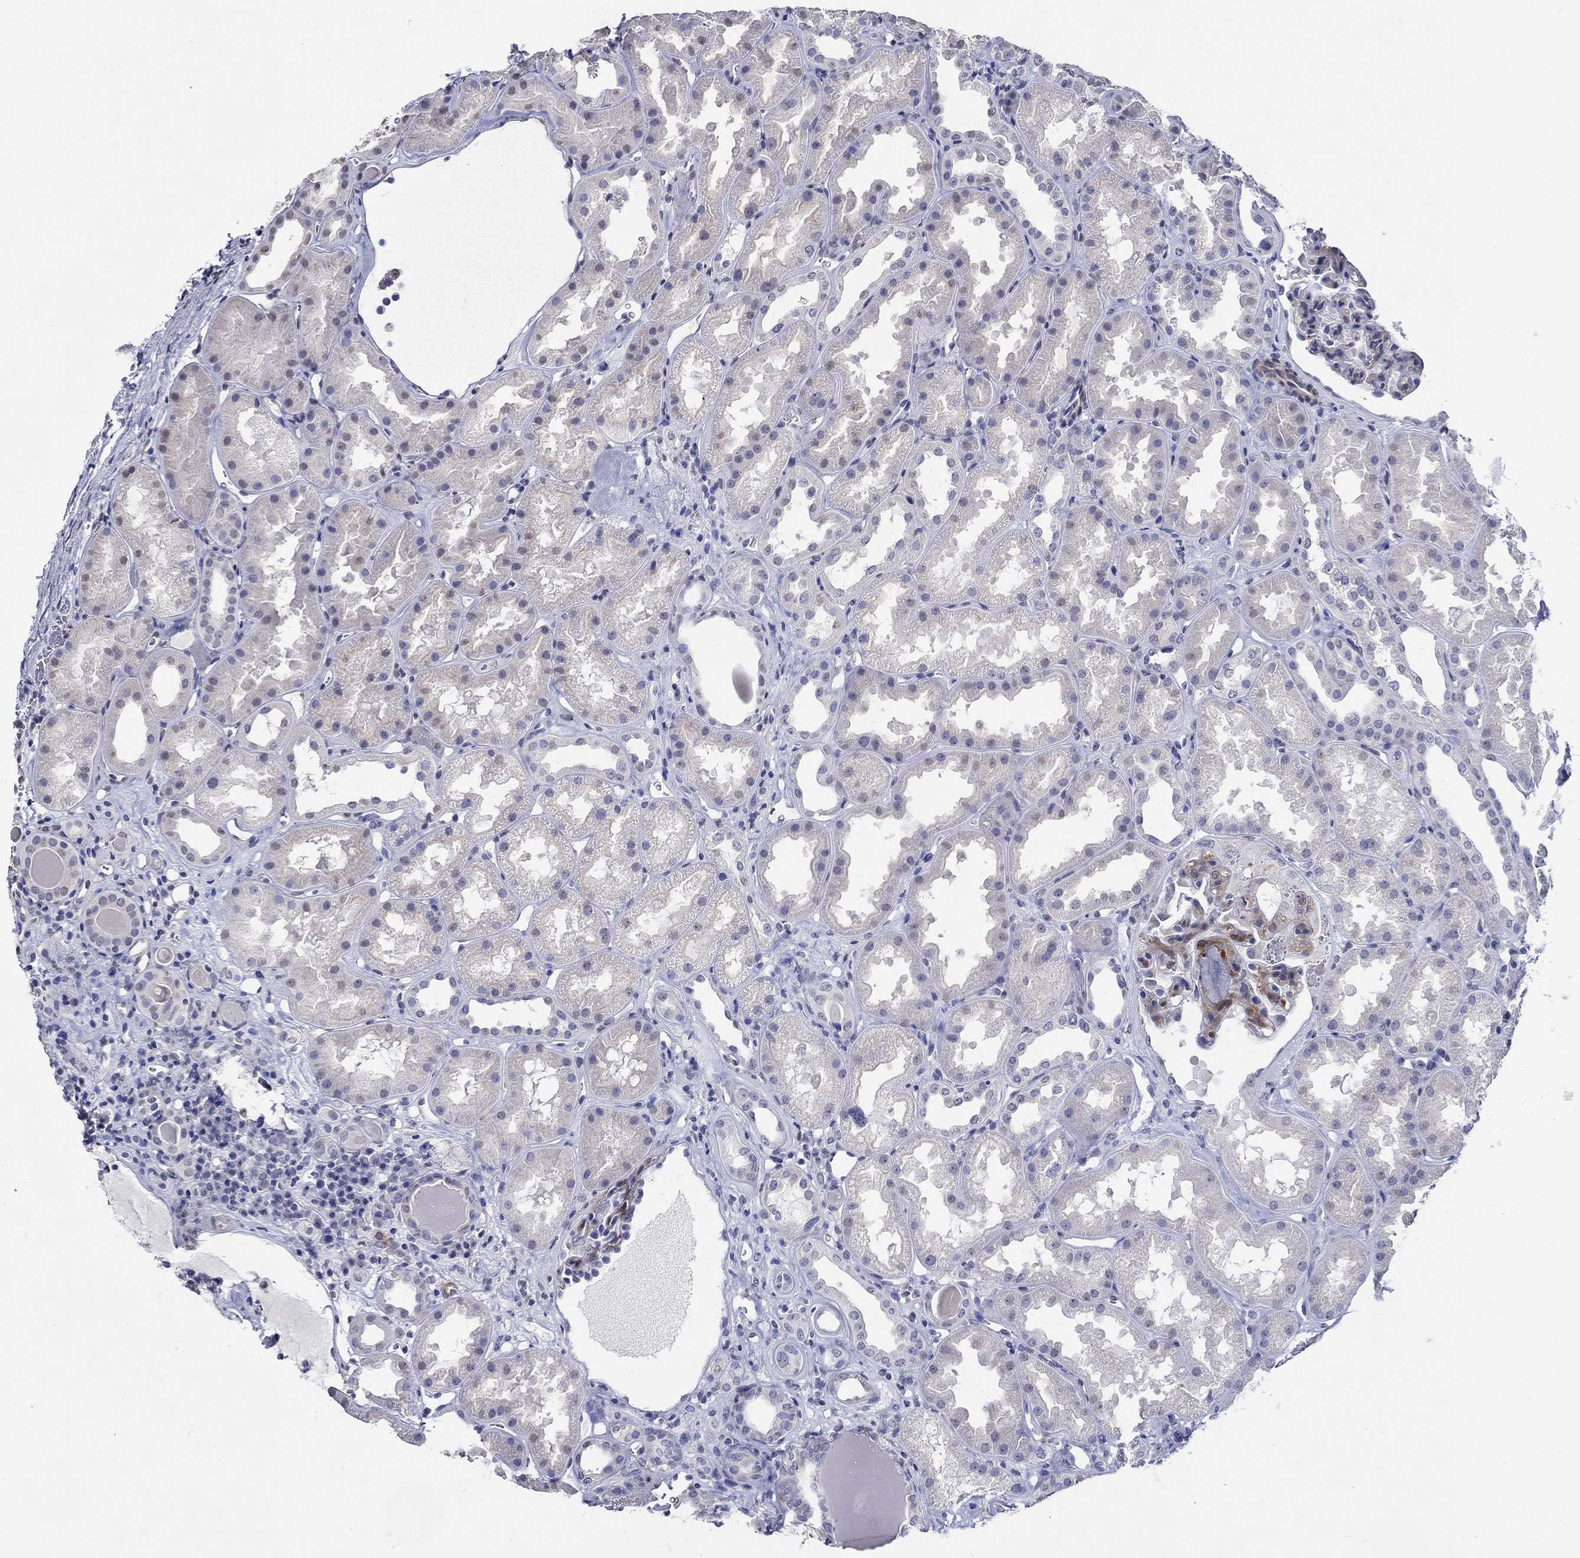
{"staining": {"intensity": "moderate", "quantity": "<25%", "location": "cytoplasmic/membranous"}, "tissue": "kidney", "cell_type": "Cells in glomeruli", "image_type": "normal", "snomed": [{"axis": "morphology", "description": "Normal tissue, NOS"}, {"axis": "topography", "description": "Kidney"}], "caption": "This is a micrograph of IHC staining of normal kidney, which shows moderate staining in the cytoplasmic/membranous of cells in glomeruli.", "gene": "PDE1B", "patient": {"sex": "male", "age": 61}}